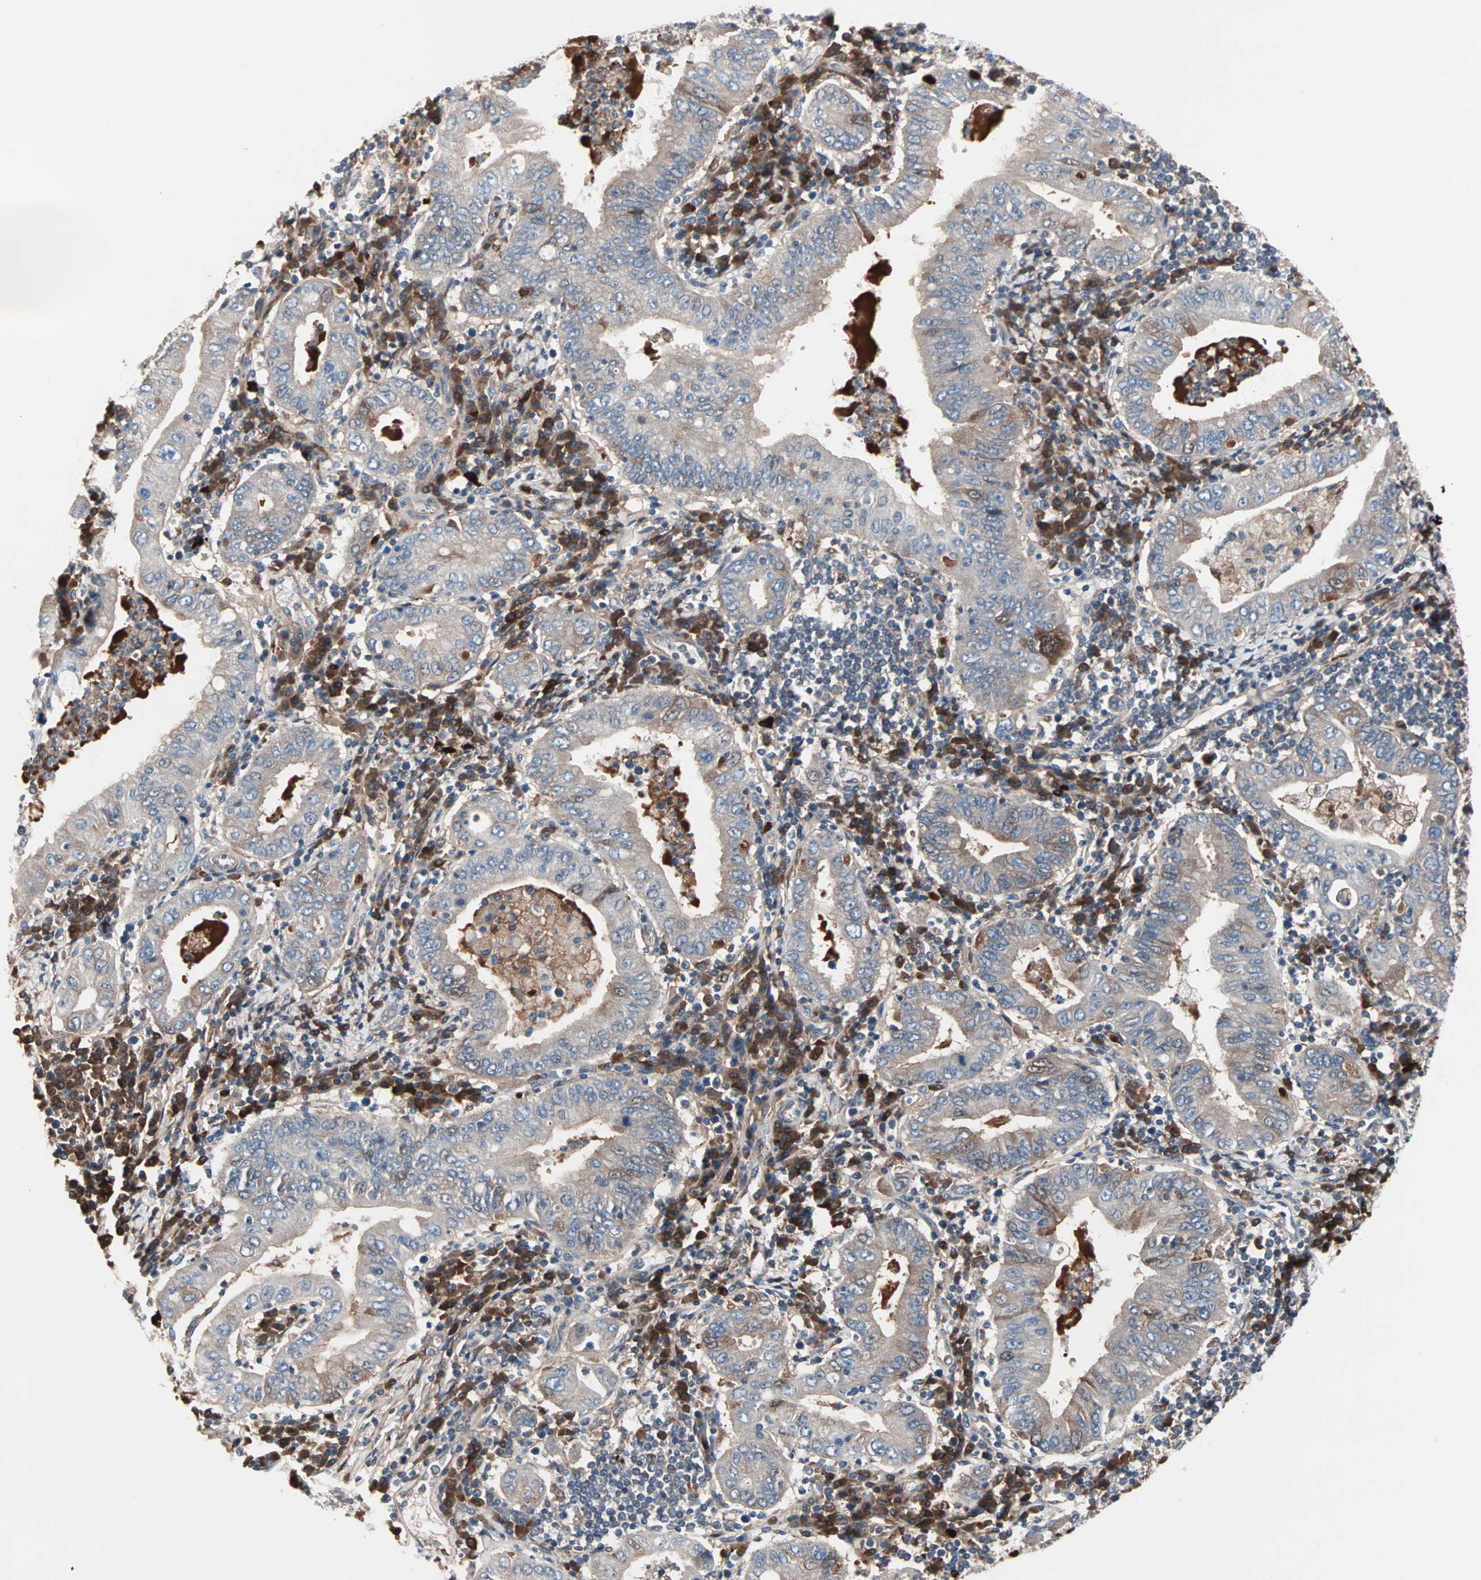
{"staining": {"intensity": "weak", "quantity": ">75%", "location": "cytoplasmic/membranous"}, "tissue": "stomach cancer", "cell_type": "Tumor cells", "image_type": "cancer", "snomed": [{"axis": "morphology", "description": "Normal tissue, NOS"}, {"axis": "morphology", "description": "Adenocarcinoma, NOS"}, {"axis": "topography", "description": "Esophagus"}, {"axis": "topography", "description": "Stomach, upper"}, {"axis": "topography", "description": "Peripheral nerve tissue"}], "caption": "There is low levels of weak cytoplasmic/membranous staining in tumor cells of adenocarcinoma (stomach), as demonstrated by immunohistochemical staining (brown color).", "gene": "CAD", "patient": {"sex": "male", "age": 62}}